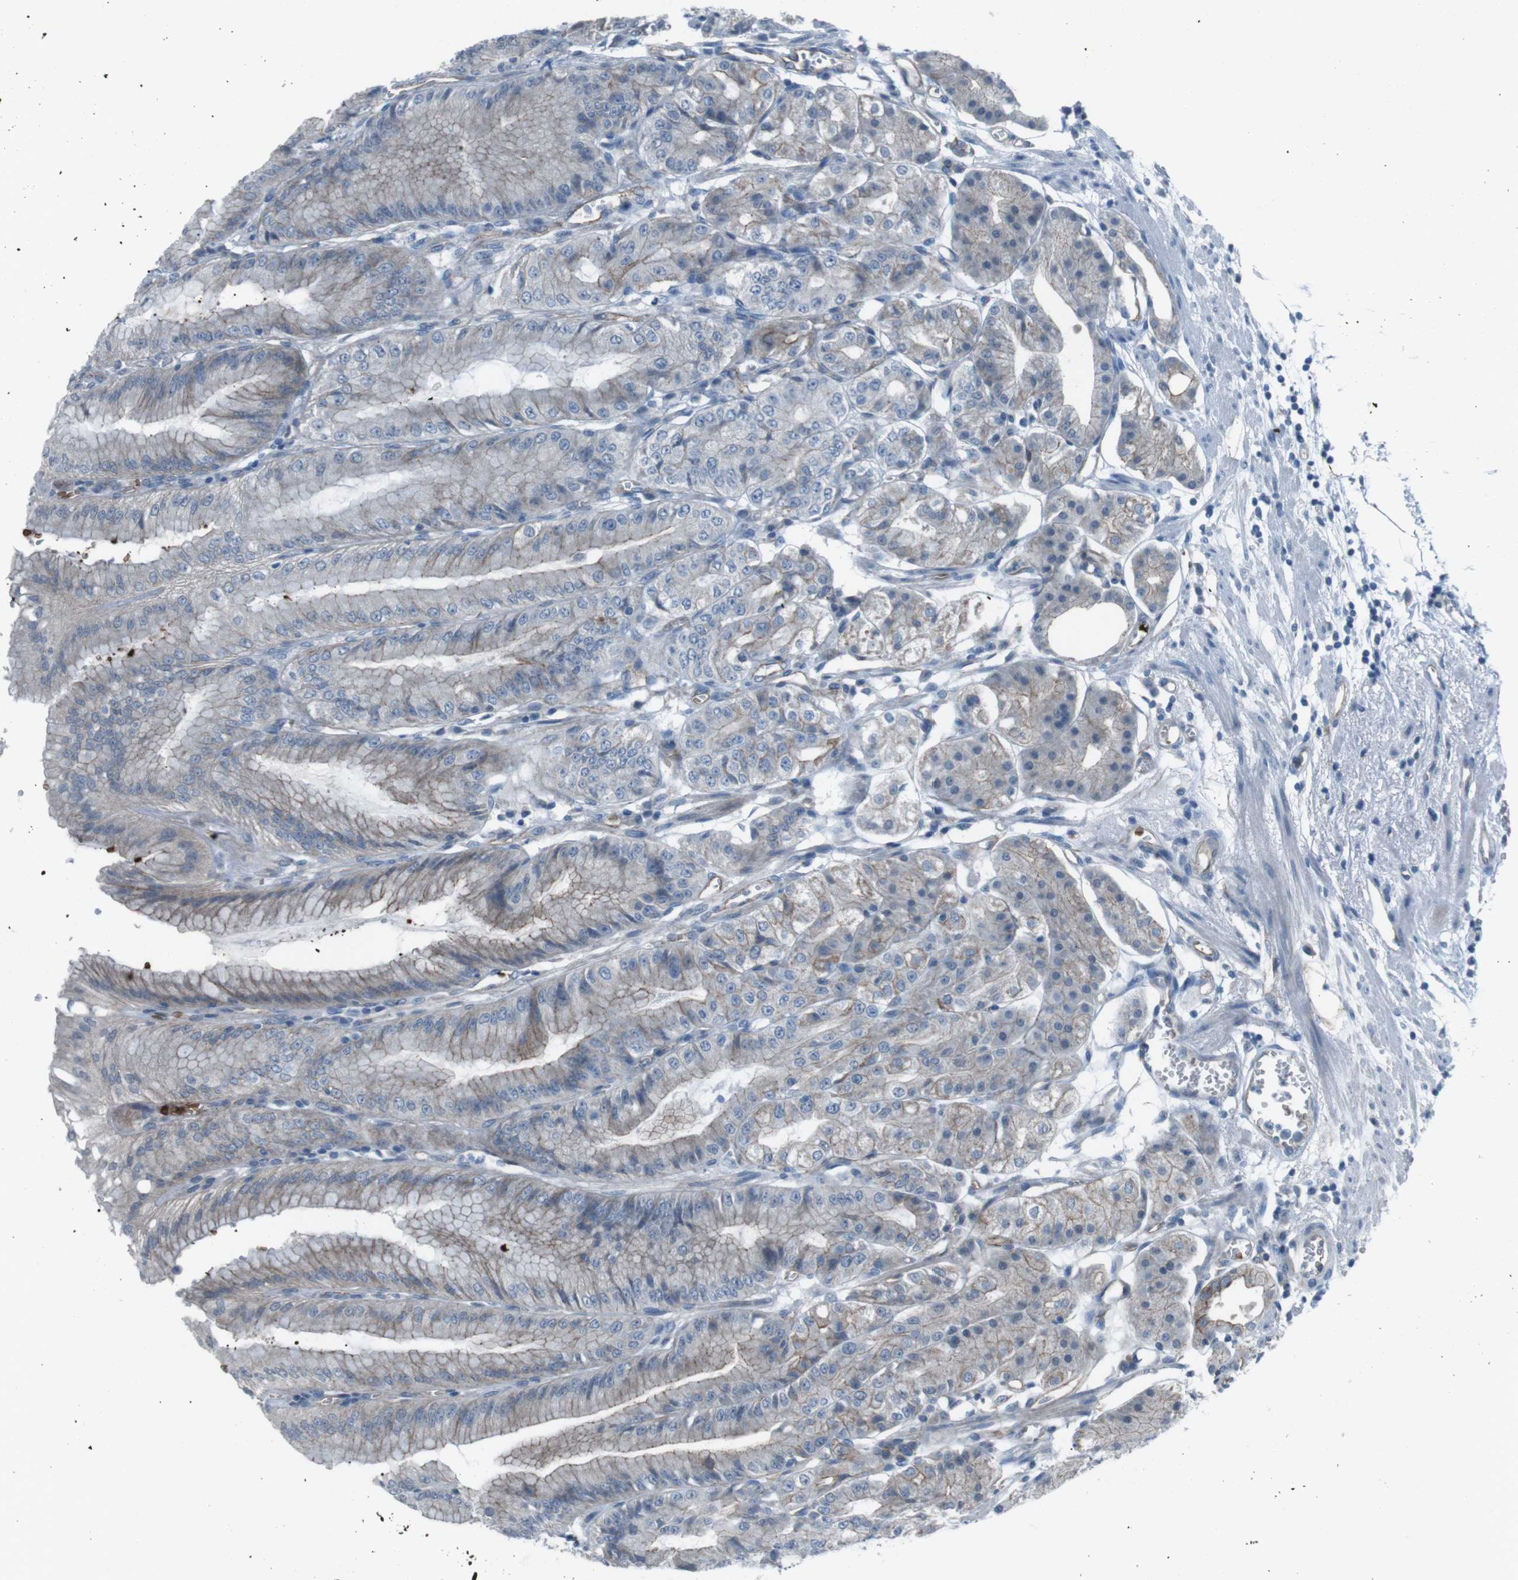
{"staining": {"intensity": "moderate", "quantity": "25%-75%", "location": "cytoplasmic/membranous"}, "tissue": "stomach", "cell_type": "Glandular cells", "image_type": "normal", "snomed": [{"axis": "morphology", "description": "Normal tissue, NOS"}, {"axis": "topography", "description": "Stomach, lower"}], "caption": "A brown stain labels moderate cytoplasmic/membranous expression of a protein in glandular cells of benign human stomach.", "gene": "SPTA1", "patient": {"sex": "male", "age": 71}}